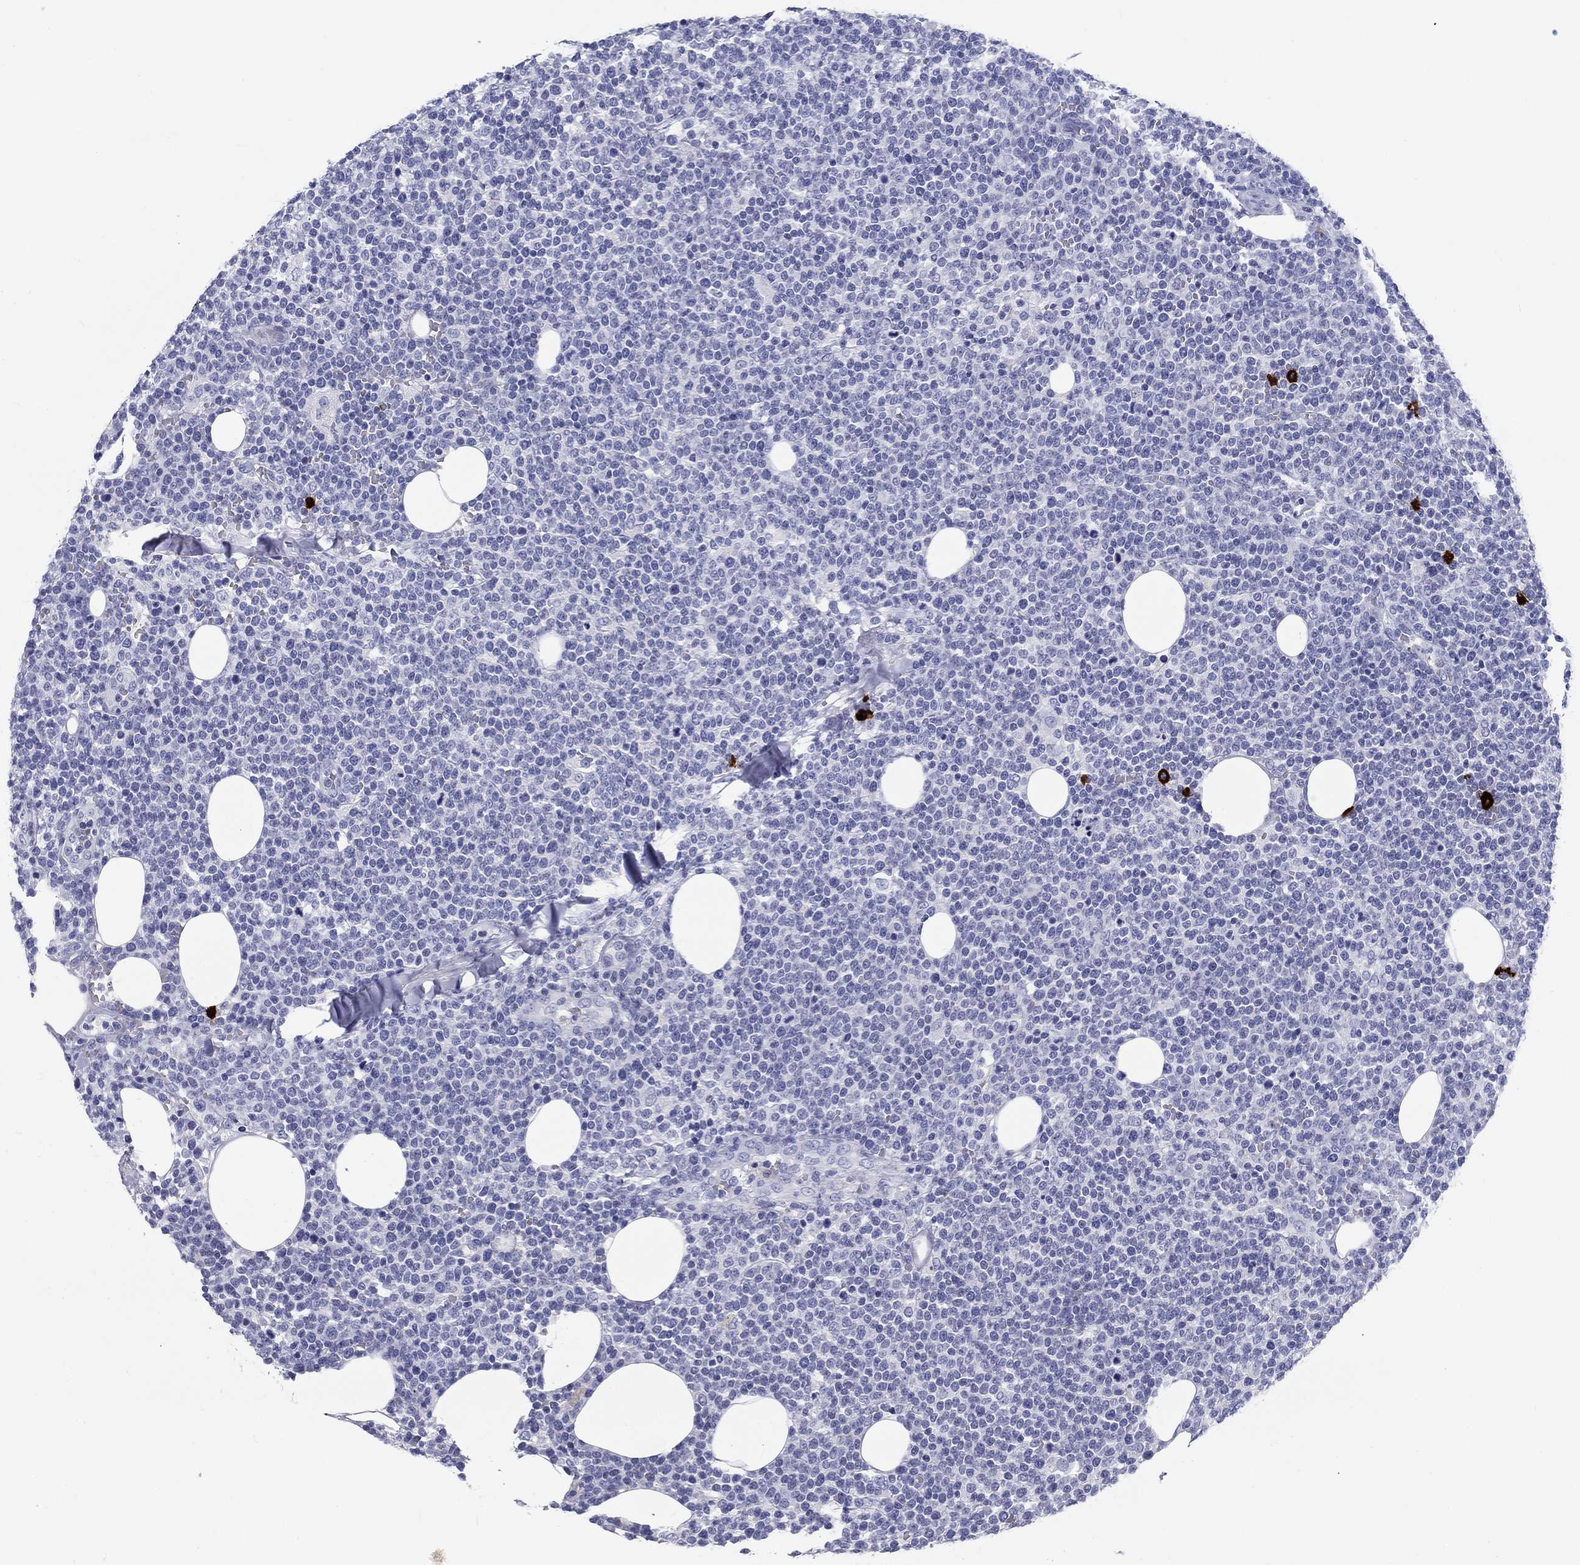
{"staining": {"intensity": "negative", "quantity": "none", "location": "none"}, "tissue": "lymphoma", "cell_type": "Tumor cells", "image_type": "cancer", "snomed": [{"axis": "morphology", "description": "Malignant lymphoma, non-Hodgkin's type, High grade"}, {"axis": "topography", "description": "Lymph node"}], "caption": "An image of malignant lymphoma, non-Hodgkin's type (high-grade) stained for a protein demonstrates no brown staining in tumor cells.", "gene": "CD40LG", "patient": {"sex": "male", "age": 61}}